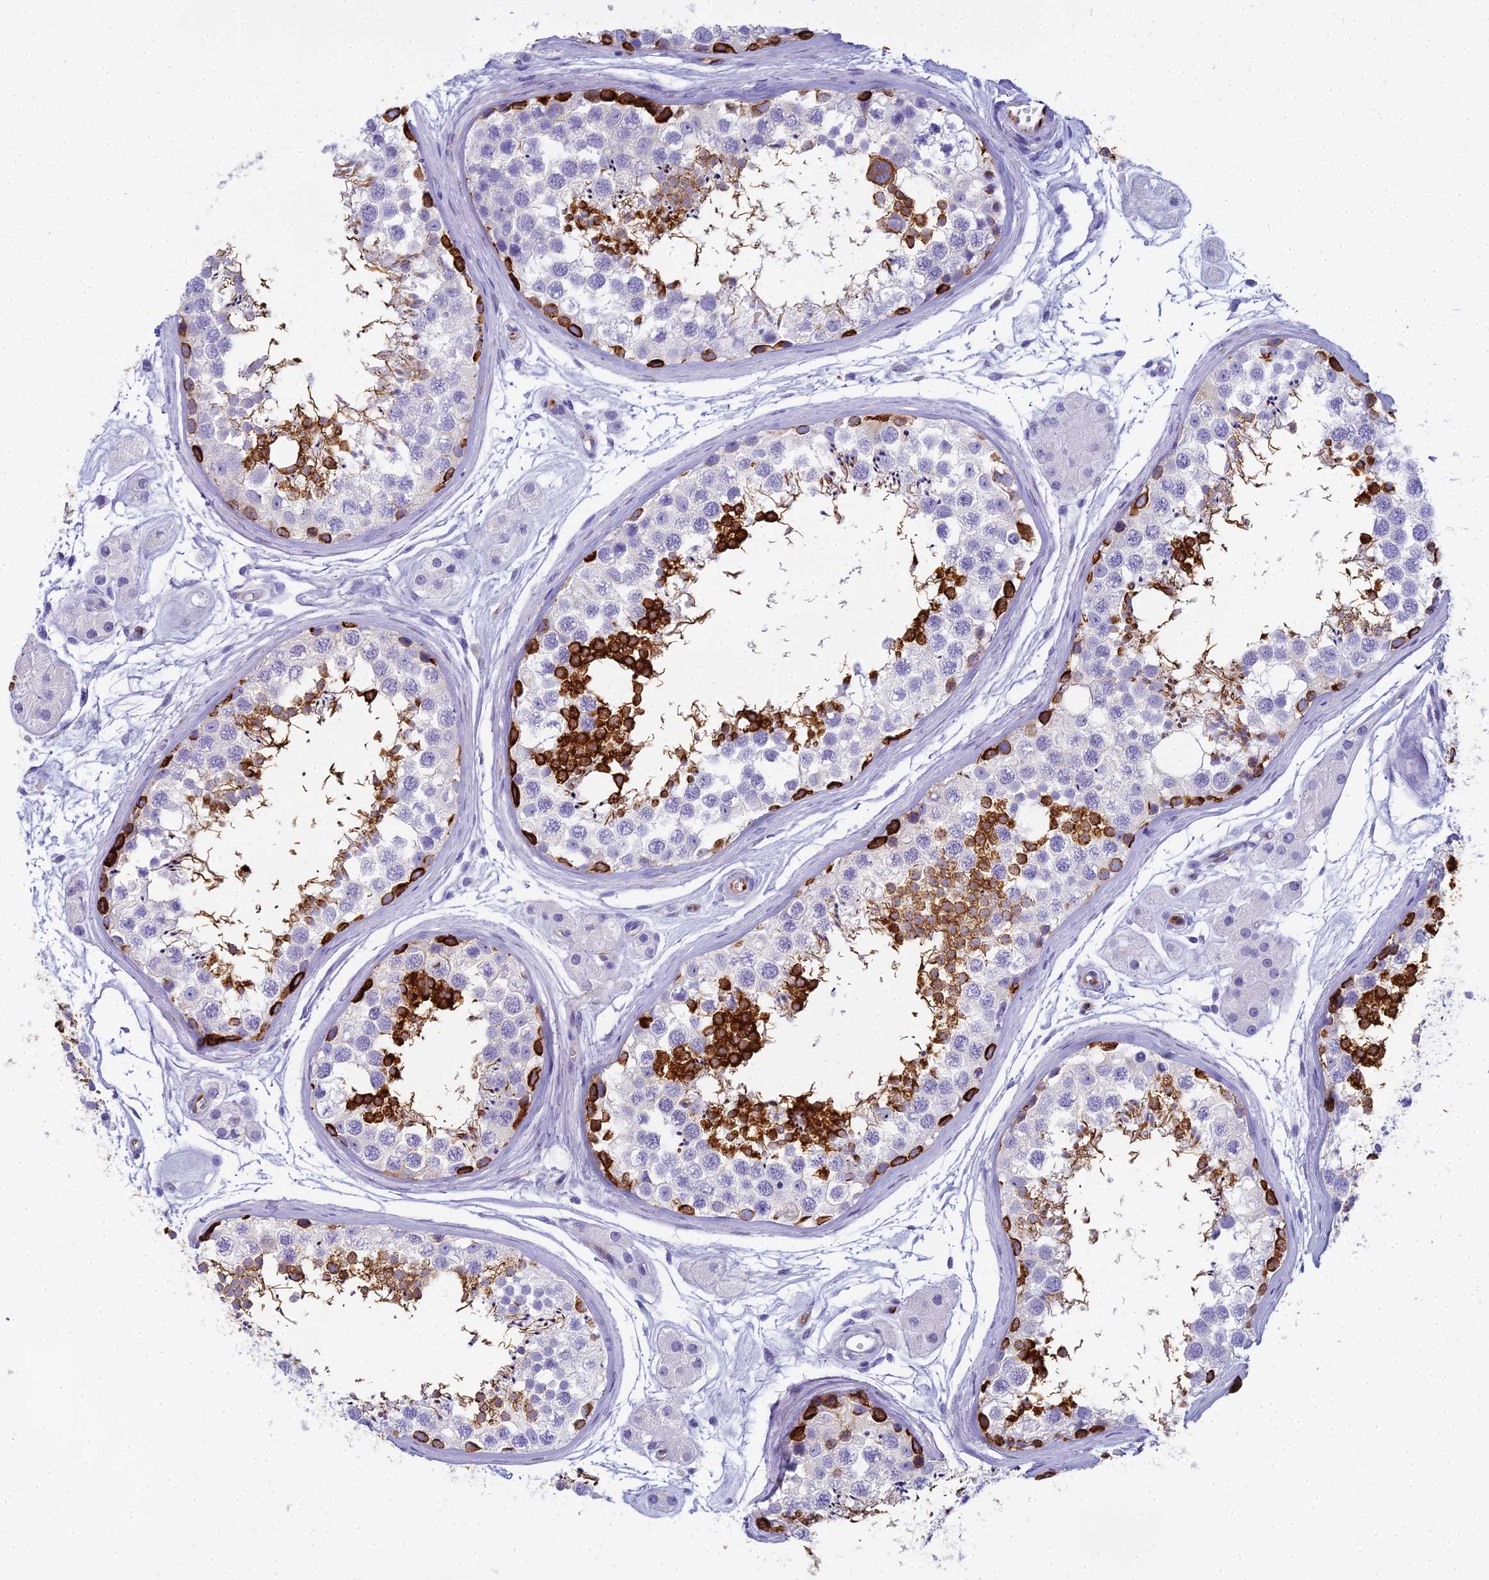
{"staining": {"intensity": "strong", "quantity": "<25%", "location": "cytoplasmic/membranous"}, "tissue": "testis", "cell_type": "Cells in seminiferous ducts", "image_type": "normal", "snomed": [{"axis": "morphology", "description": "Normal tissue, NOS"}, {"axis": "topography", "description": "Testis"}], "caption": "Cells in seminiferous ducts show medium levels of strong cytoplasmic/membranous expression in about <25% of cells in unremarkable human testis.", "gene": "ENSG00000265118", "patient": {"sex": "male", "age": 56}}